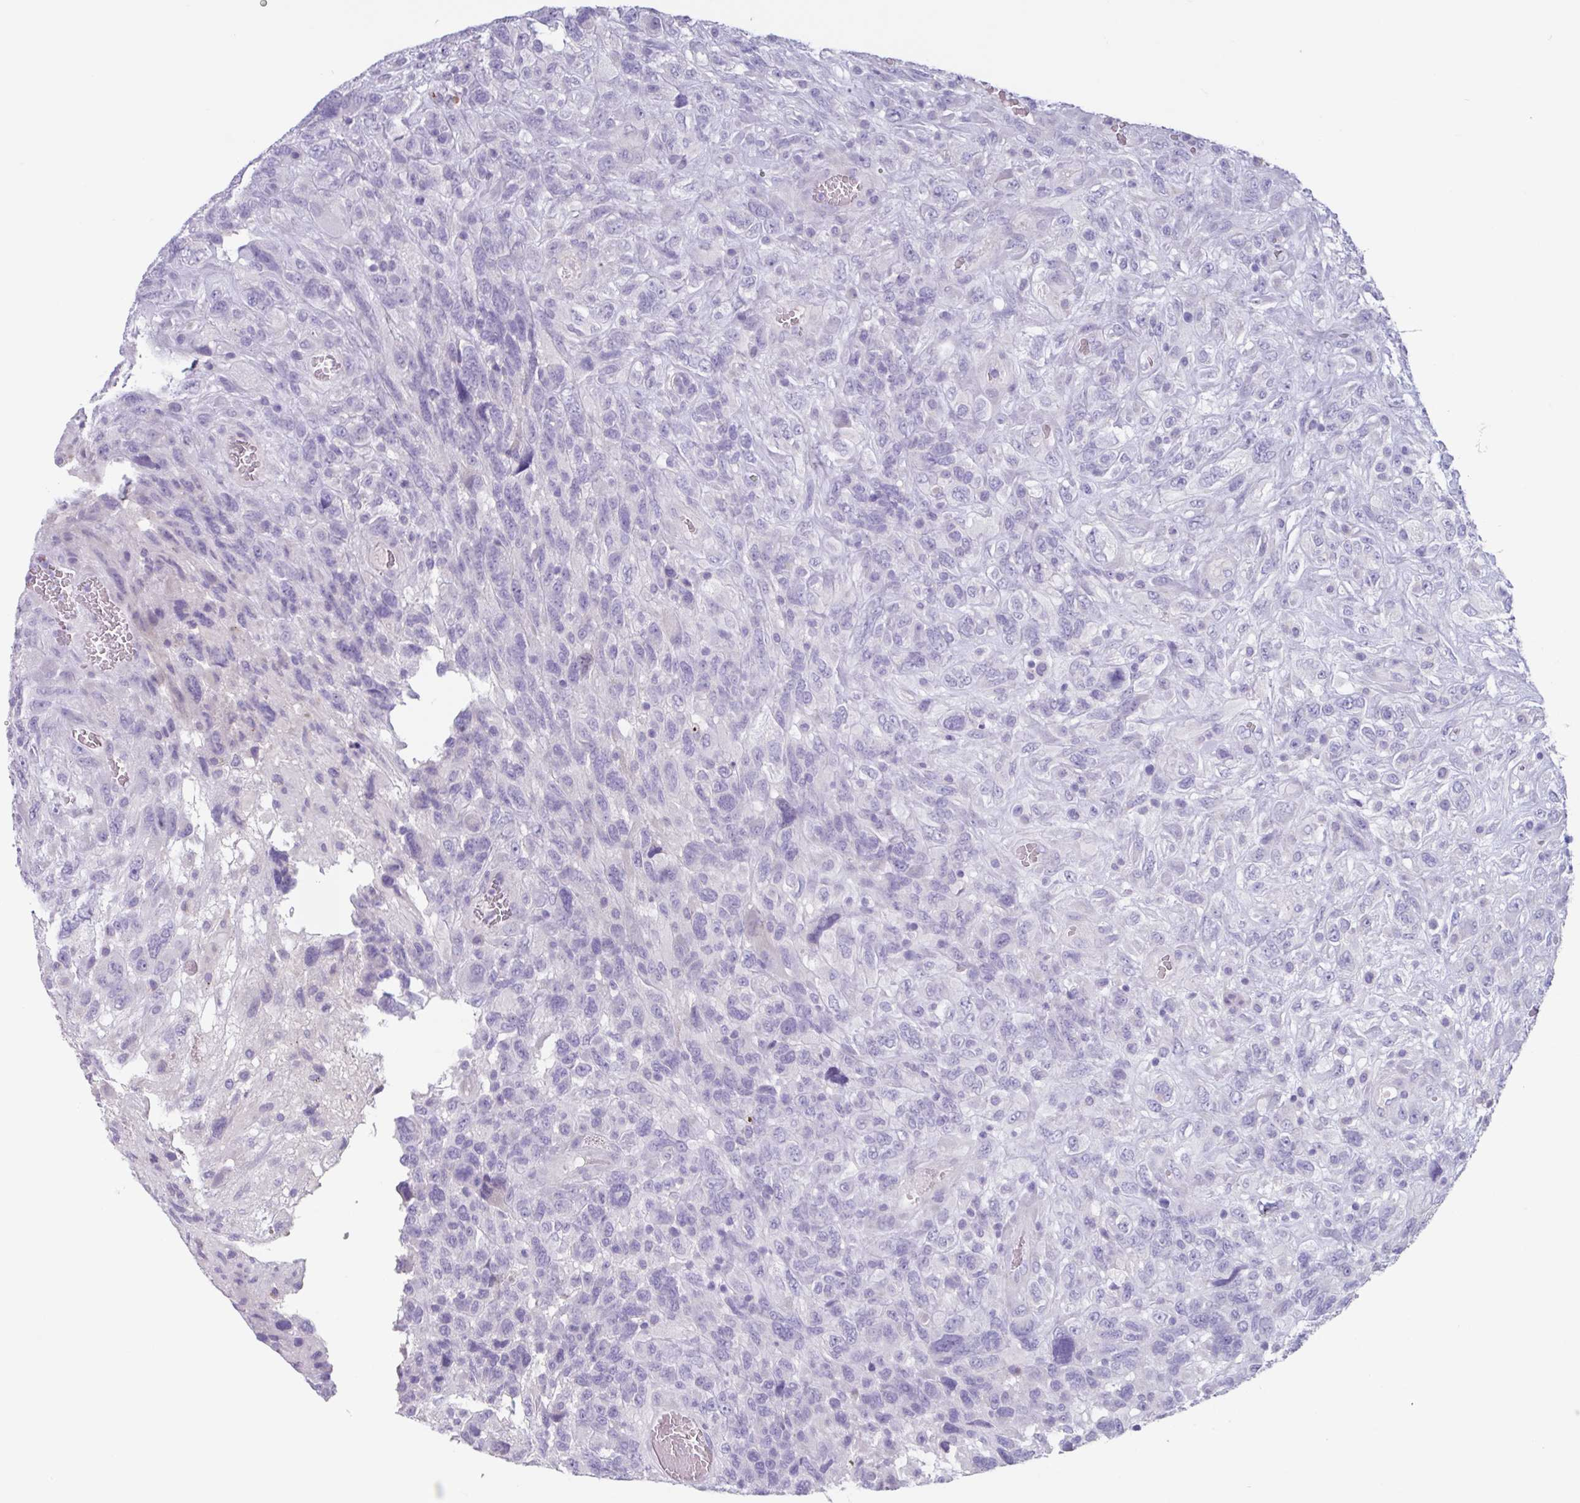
{"staining": {"intensity": "negative", "quantity": "none", "location": "none"}, "tissue": "glioma", "cell_type": "Tumor cells", "image_type": "cancer", "snomed": [{"axis": "morphology", "description": "Glioma, malignant, High grade"}, {"axis": "topography", "description": "Brain"}], "caption": "Glioma was stained to show a protein in brown. There is no significant expression in tumor cells.", "gene": "OR2T10", "patient": {"sex": "male", "age": 61}}